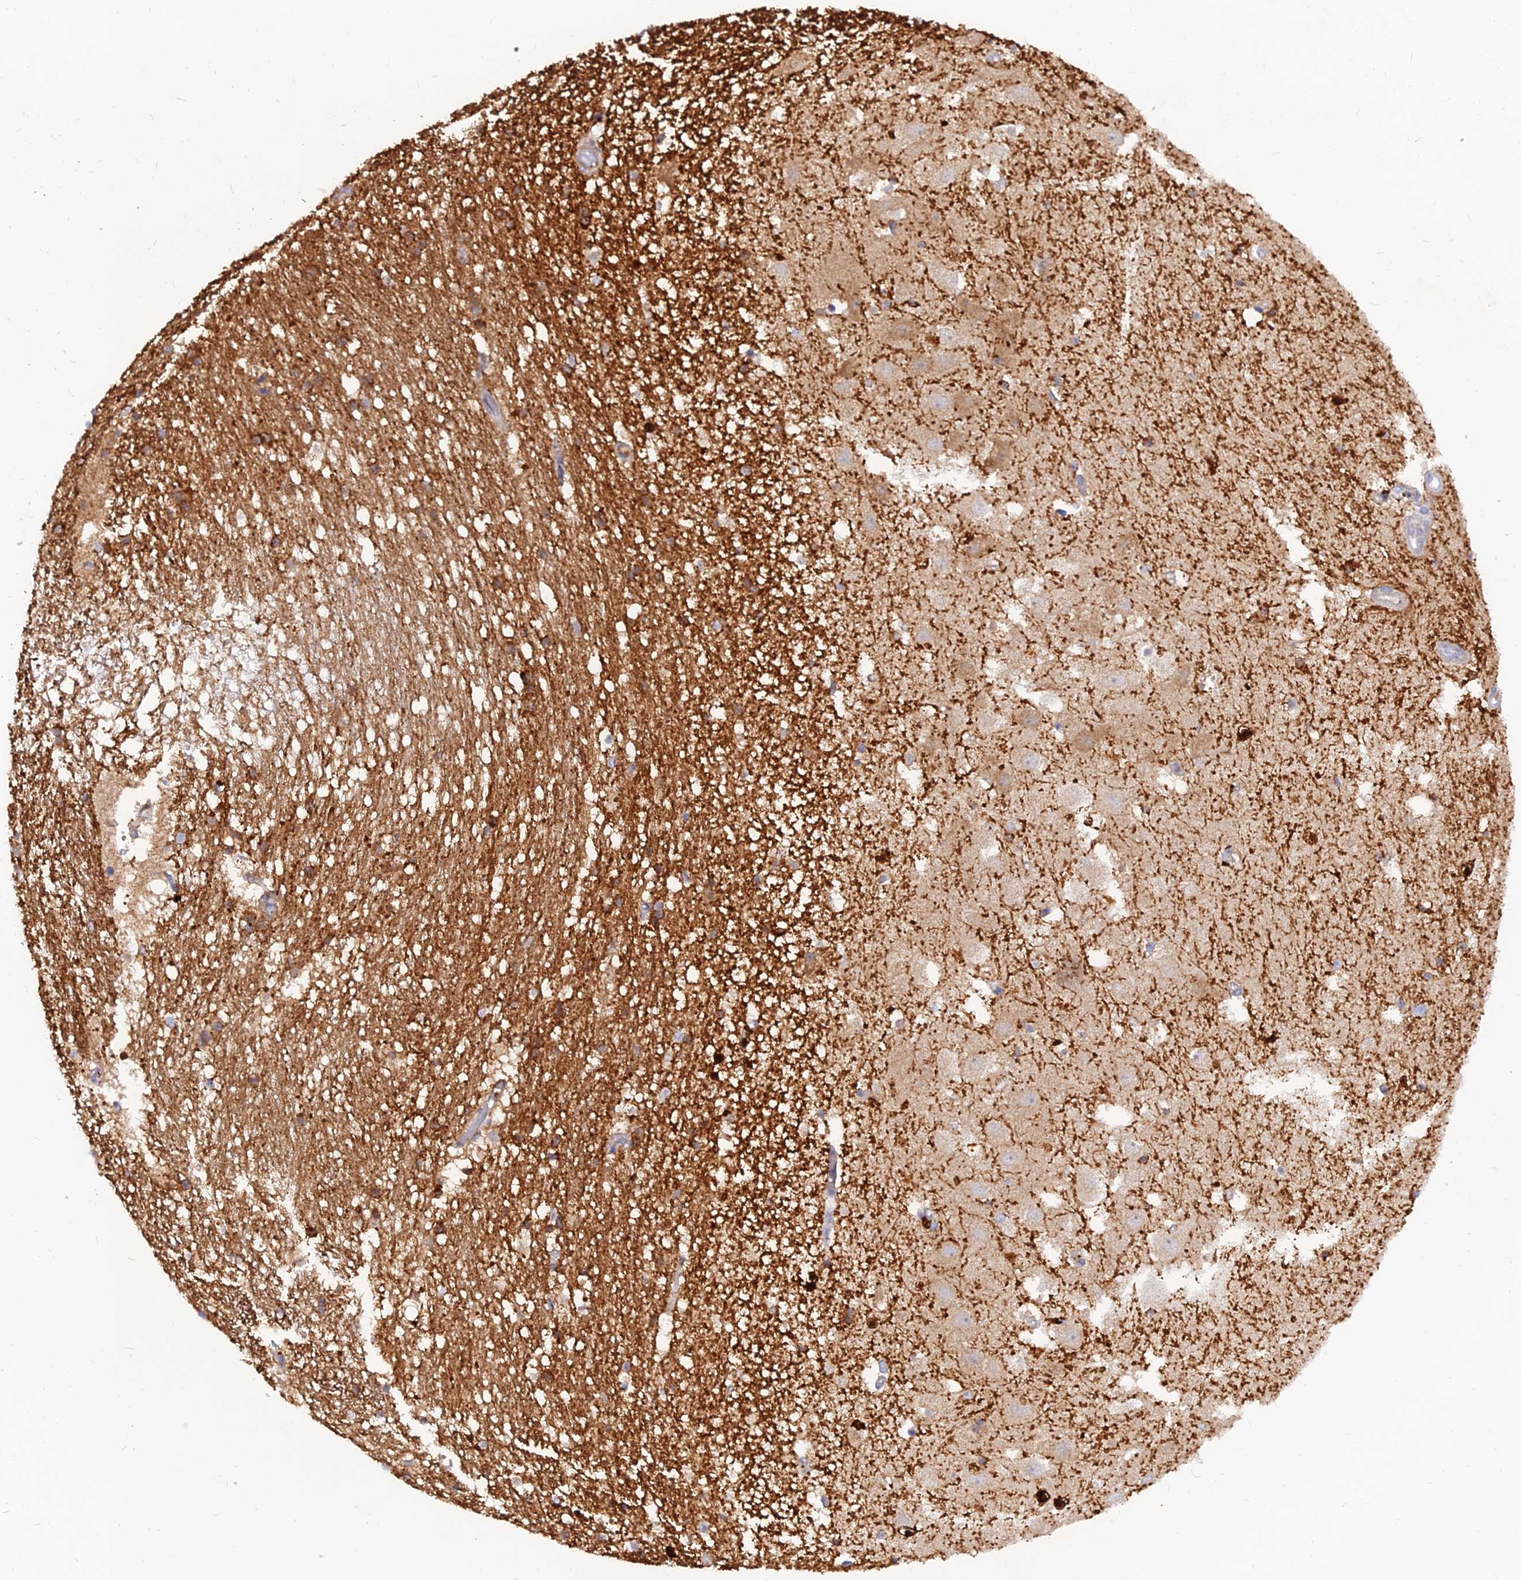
{"staining": {"intensity": "moderate", "quantity": "<25%", "location": "cytoplasmic/membranous"}, "tissue": "hippocampus", "cell_type": "Glial cells", "image_type": "normal", "snomed": [{"axis": "morphology", "description": "Normal tissue, NOS"}, {"axis": "topography", "description": "Hippocampus"}], "caption": "This is a micrograph of immunohistochemistry (IHC) staining of normal hippocampus, which shows moderate positivity in the cytoplasmic/membranous of glial cells.", "gene": "ACSM5", "patient": {"sex": "female", "age": 52}}